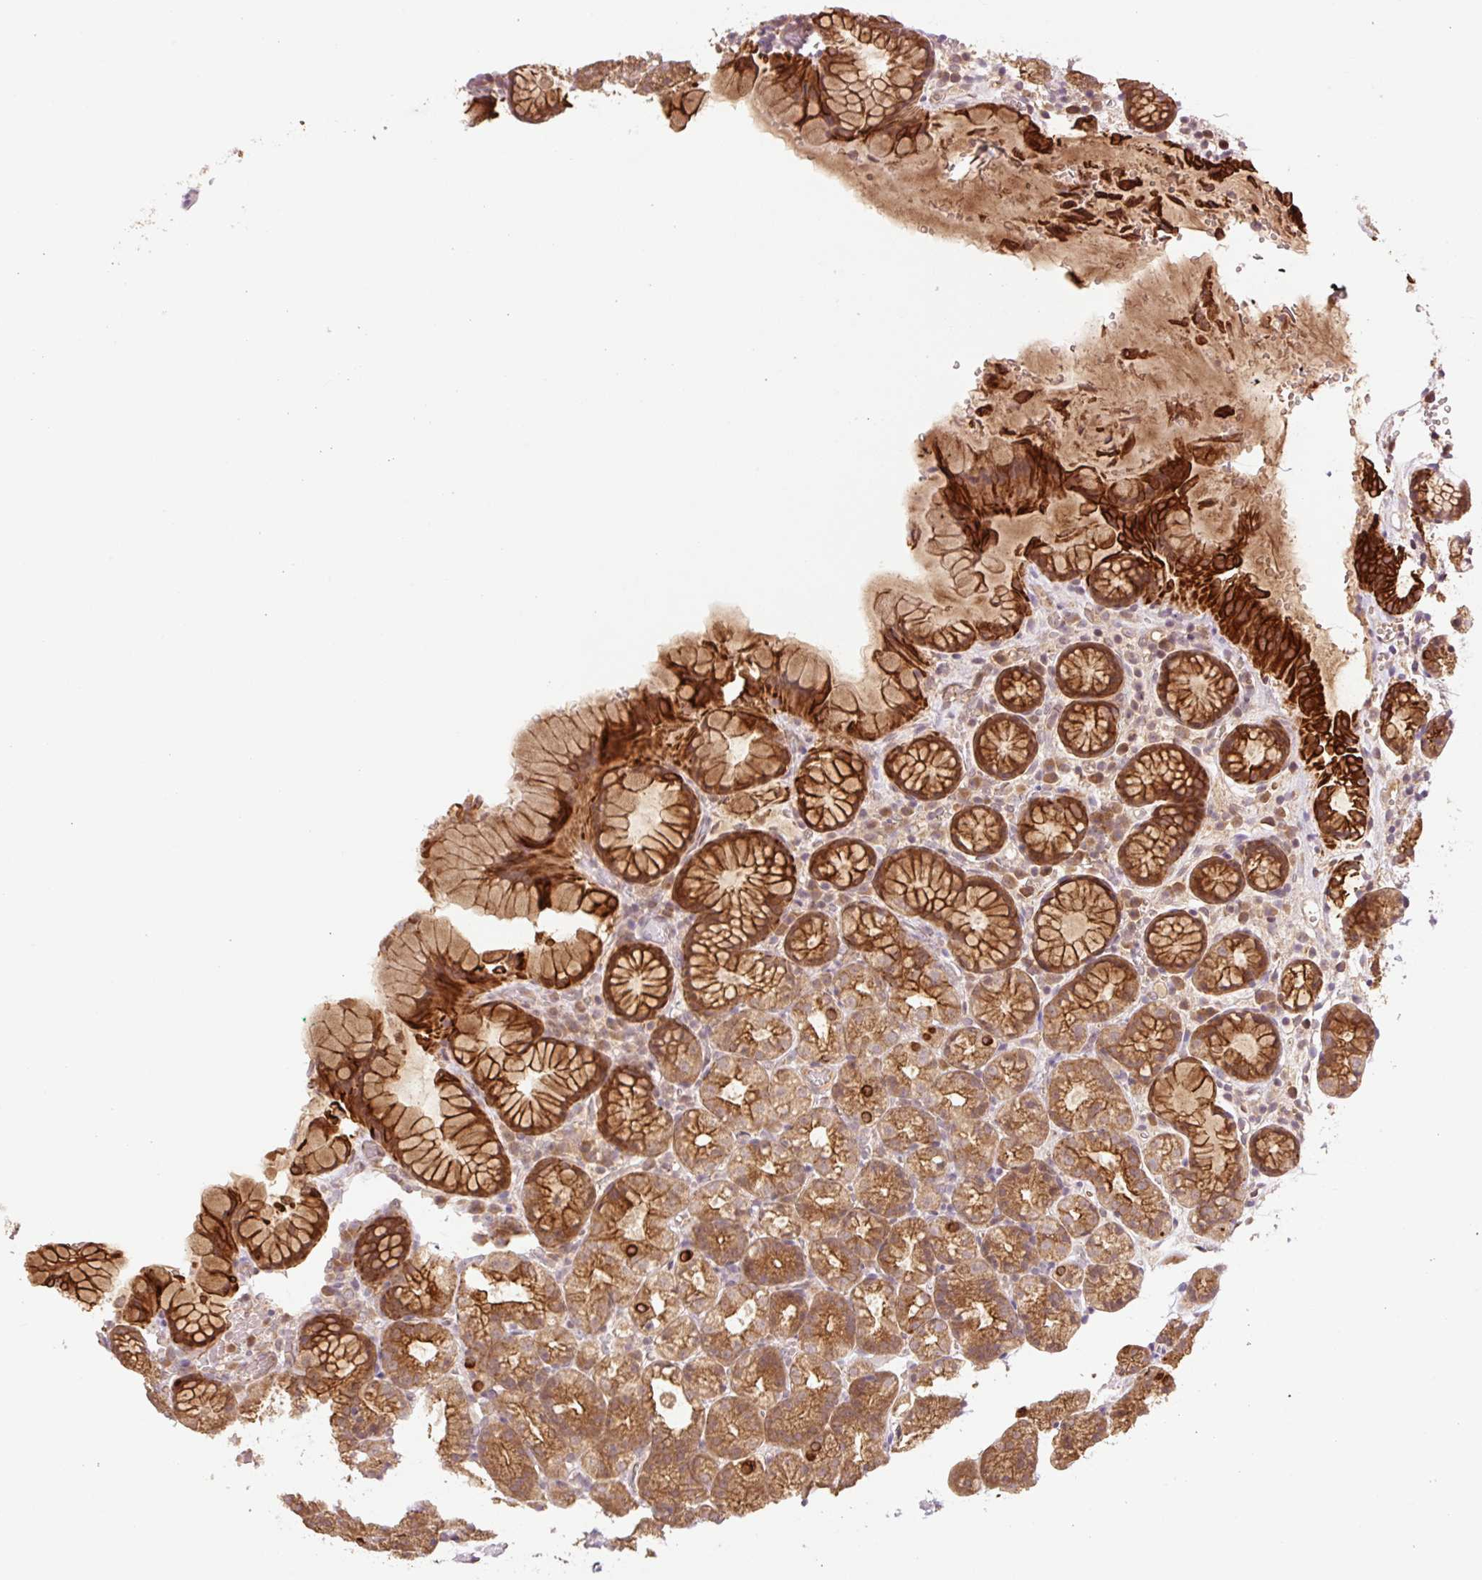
{"staining": {"intensity": "strong", "quantity": "25%-75%", "location": "cytoplasmic/membranous"}, "tissue": "stomach", "cell_type": "Glandular cells", "image_type": "normal", "snomed": [{"axis": "morphology", "description": "Normal tissue, NOS"}, {"axis": "topography", "description": "Stomach, upper"}], "caption": "A brown stain labels strong cytoplasmic/membranous expression of a protein in glandular cells of normal human stomach.", "gene": "YJU2B", "patient": {"sex": "female", "age": 81}}